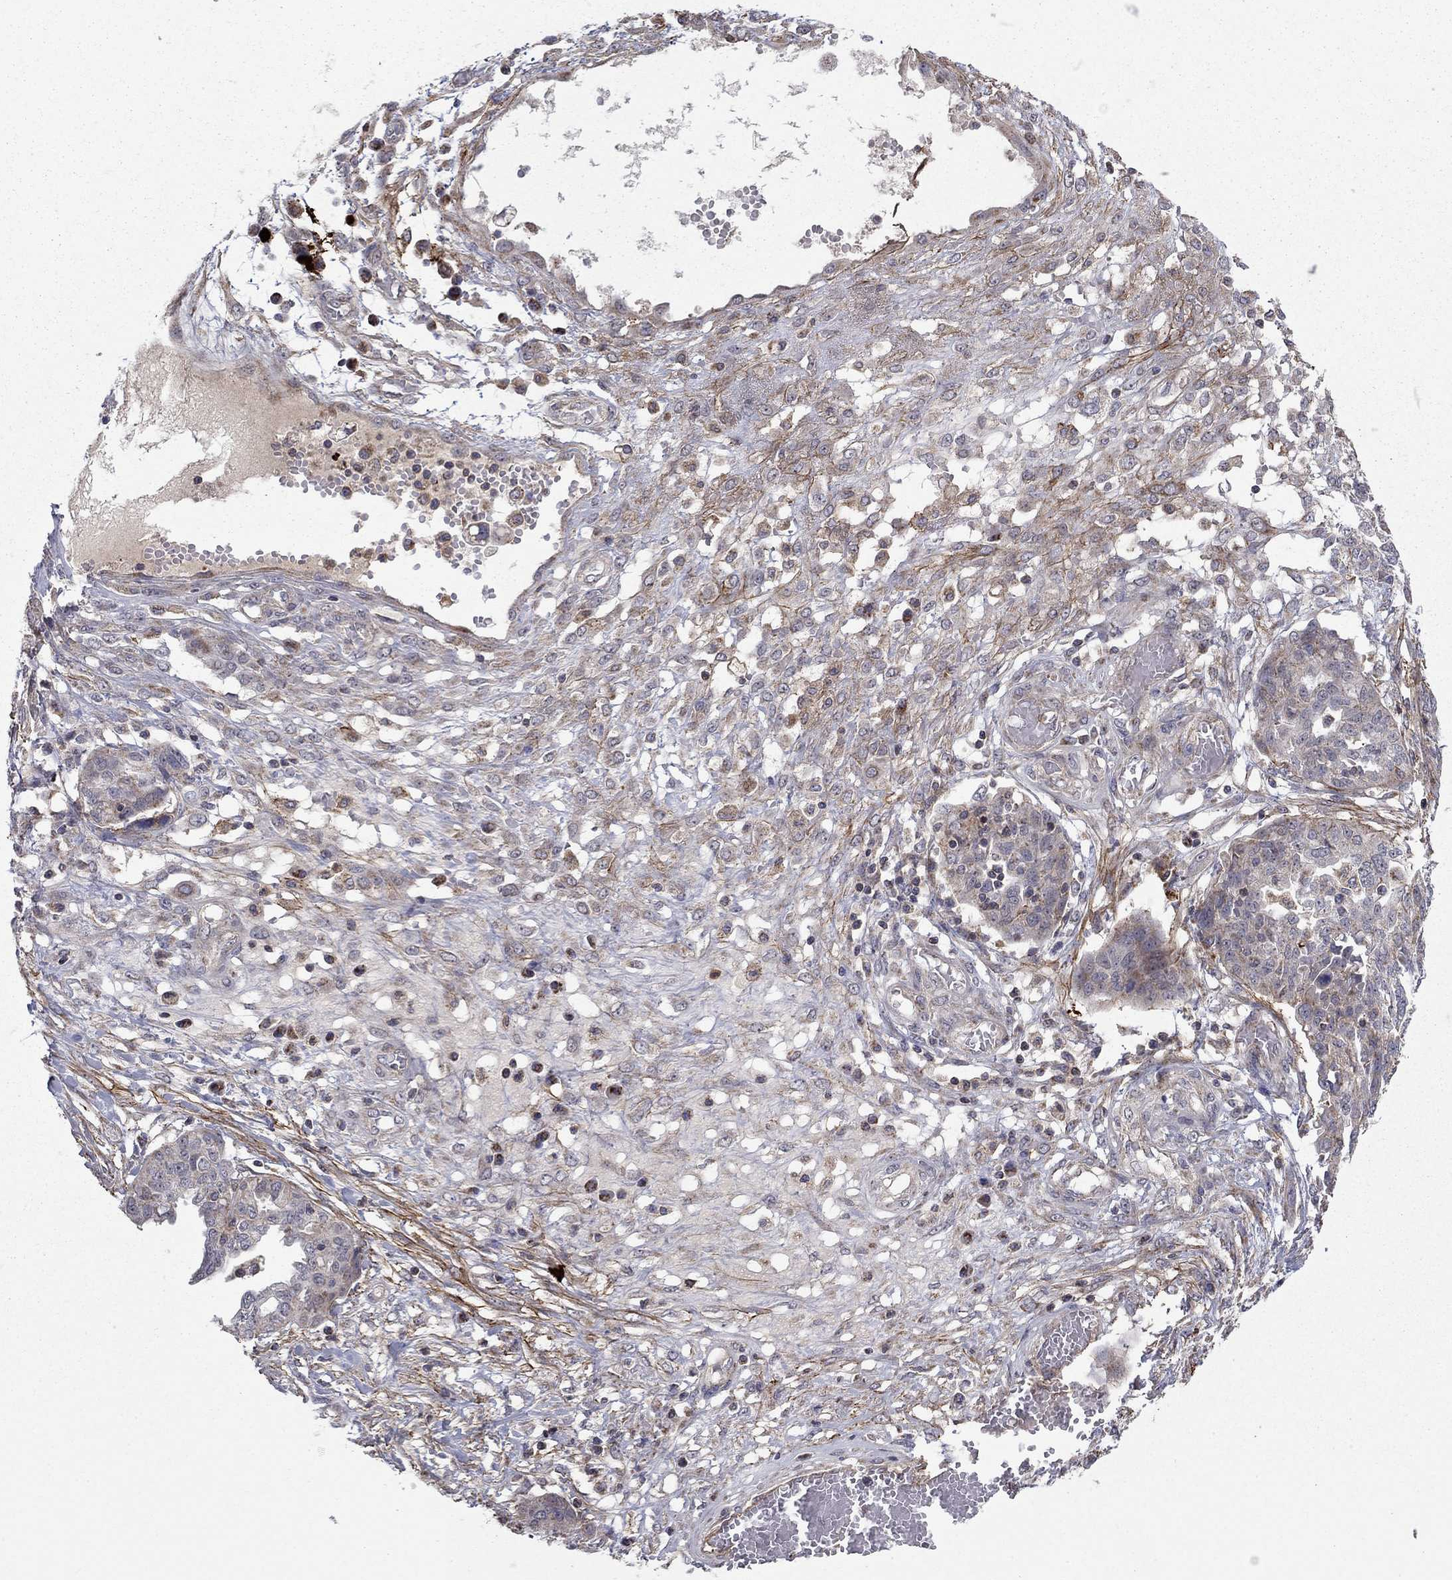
{"staining": {"intensity": "negative", "quantity": "none", "location": "none"}, "tissue": "ovarian cancer", "cell_type": "Tumor cells", "image_type": "cancer", "snomed": [{"axis": "morphology", "description": "Cystadenocarcinoma, serous, NOS"}, {"axis": "topography", "description": "Ovary"}], "caption": "High power microscopy histopathology image of an immunohistochemistry photomicrograph of ovarian serous cystadenocarcinoma, revealing no significant positivity in tumor cells.", "gene": "DOP1B", "patient": {"sex": "female", "age": 67}}